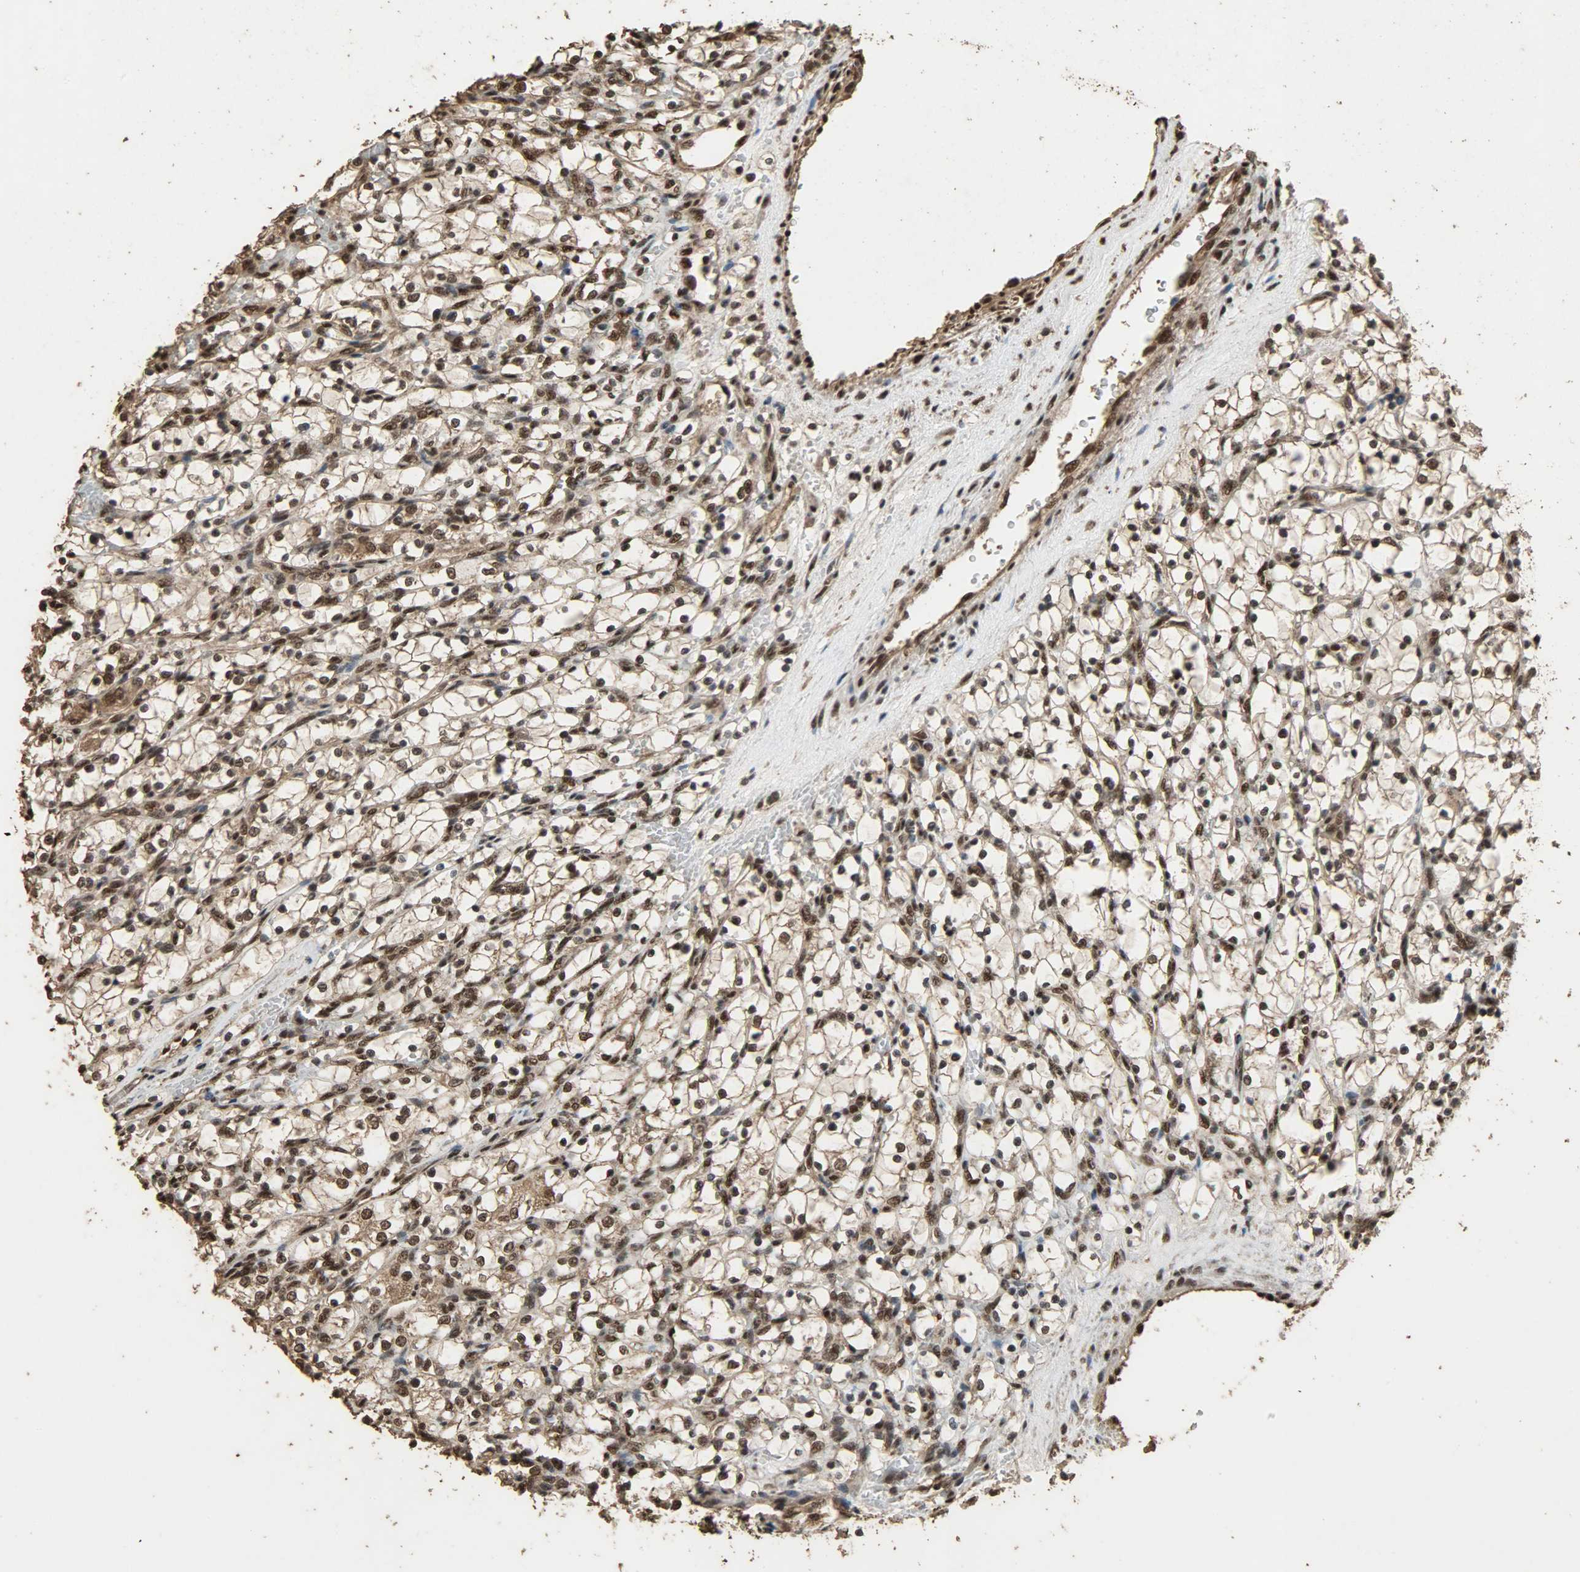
{"staining": {"intensity": "moderate", "quantity": ">75%", "location": "nuclear"}, "tissue": "renal cancer", "cell_type": "Tumor cells", "image_type": "cancer", "snomed": [{"axis": "morphology", "description": "Adenocarcinoma, NOS"}, {"axis": "topography", "description": "Kidney"}], "caption": "A micrograph showing moderate nuclear positivity in about >75% of tumor cells in renal cancer (adenocarcinoma), as visualized by brown immunohistochemical staining.", "gene": "CCNT2", "patient": {"sex": "female", "age": 69}}